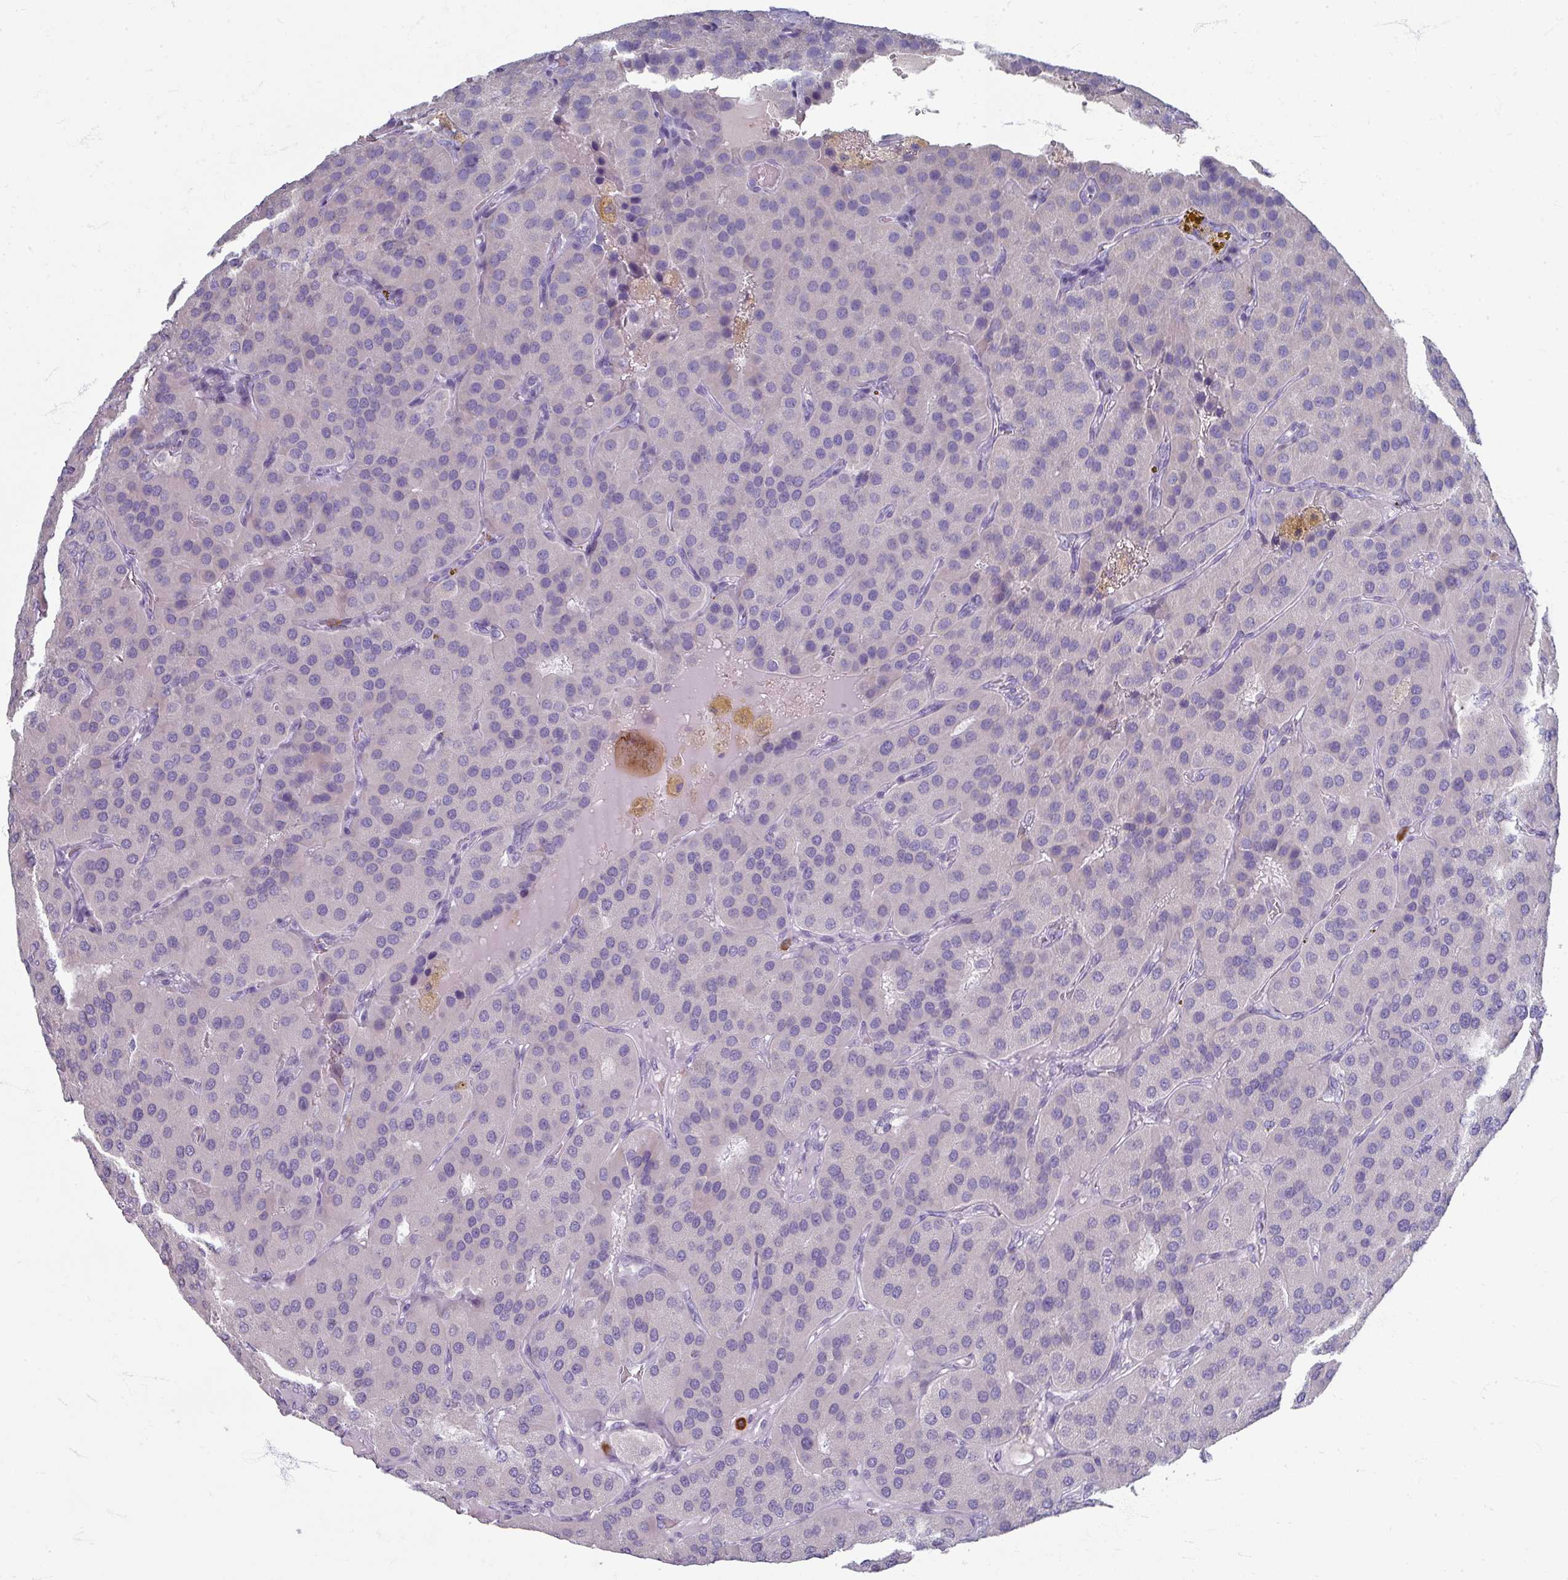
{"staining": {"intensity": "negative", "quantity": "none", "location": "none"}, "tissue": "parathyroid gland", "cell_type": "Glandular cells", "image_type": "normal", "snomed": [{"axis": "morphology", "description": "Normal tissue, NOS"}, {"axis": "morphology", "description": "Adenoma, NOS"}, {"axis": "topography", "description": "Parathyroid gland"}], "caption": "Glandular cells show no significant protein staining in unremarkable parathyroid gland.", "gene": "ZNF878", "patient": {"sex": "female", "age": 86}}